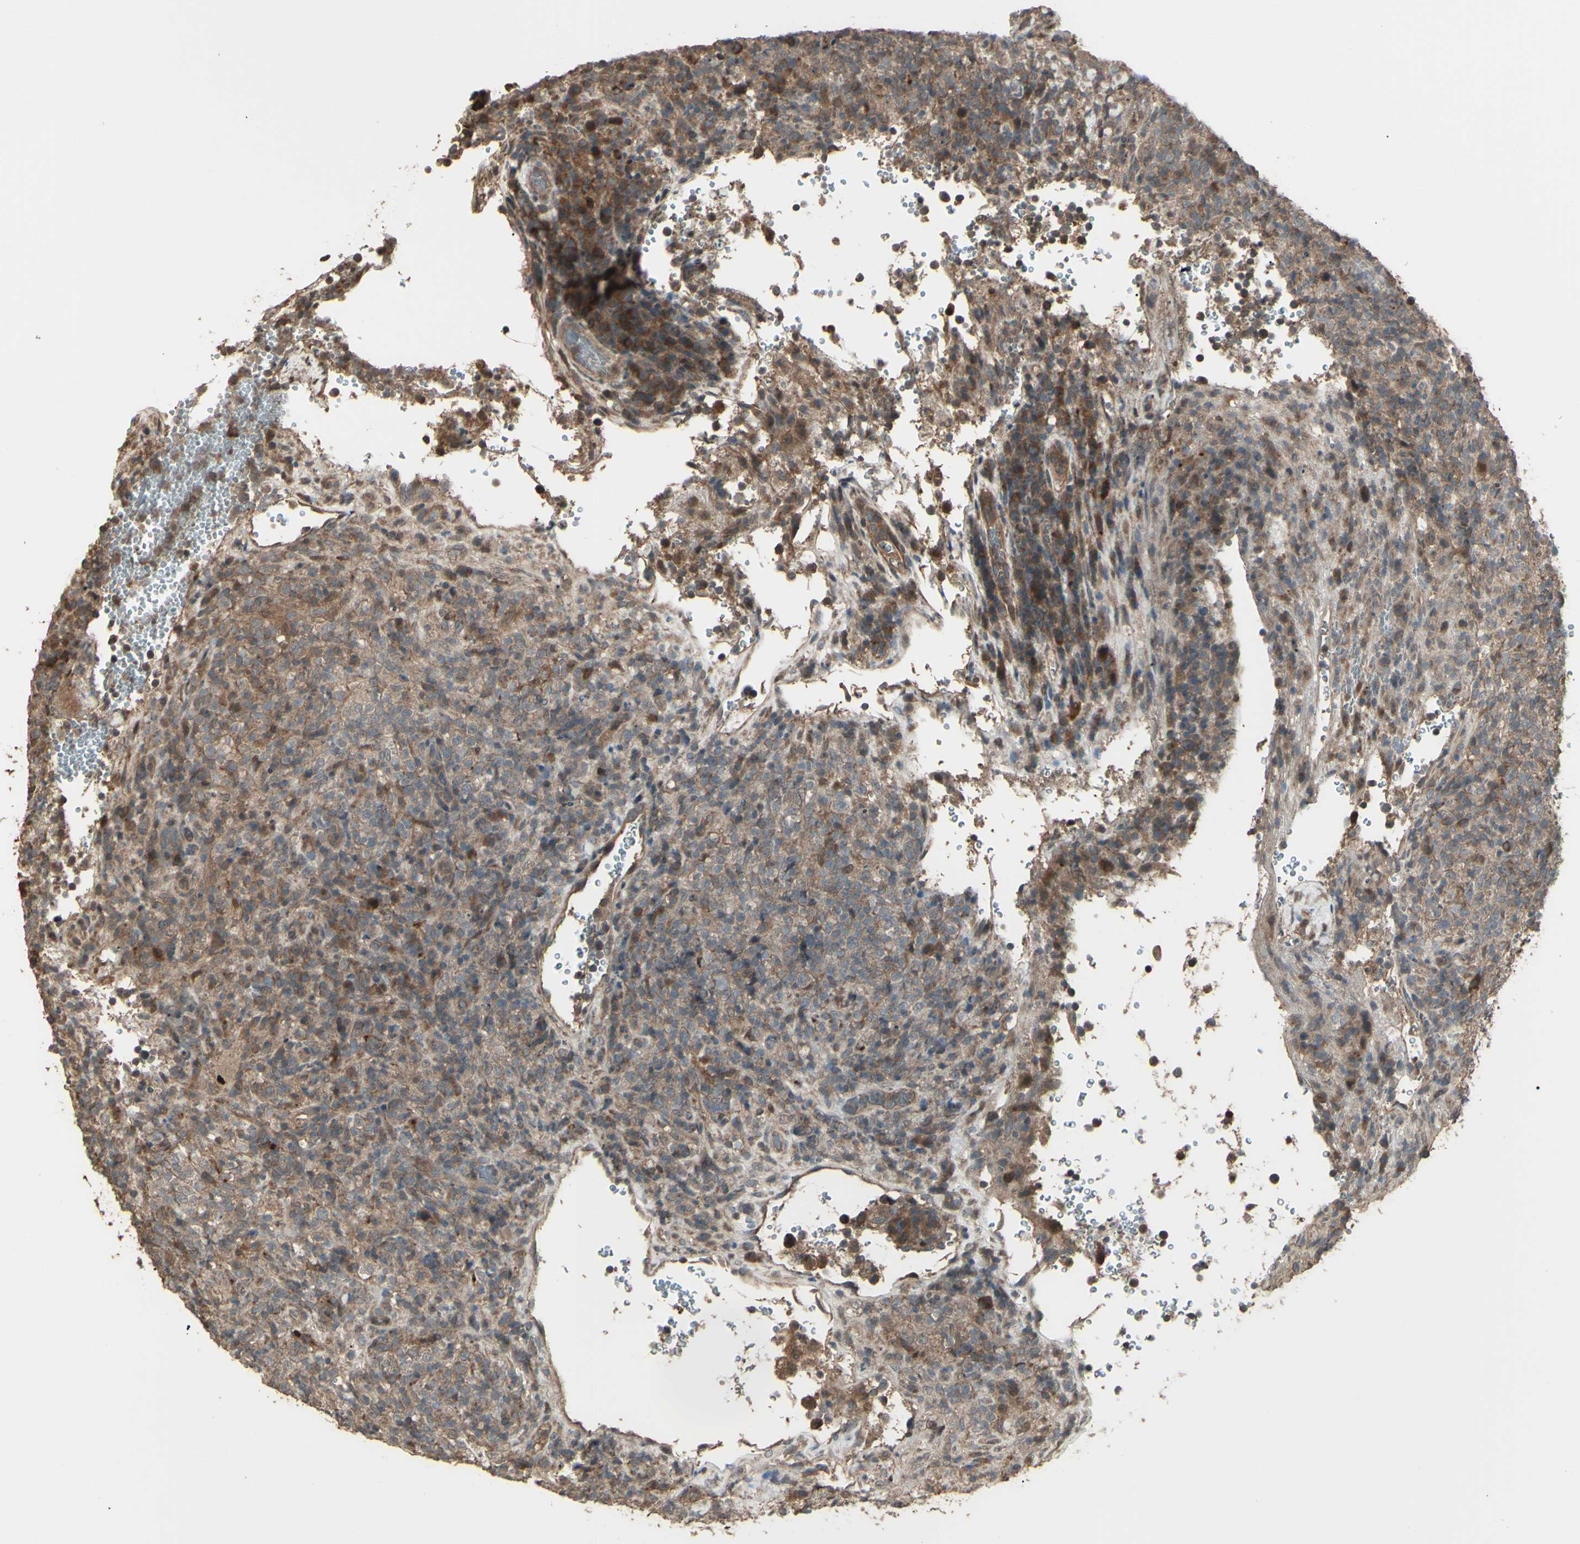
{"staining": {"intensity": "weak", "quantity": ">75%", "location": "cytoplasmic/membranous"}, "tissue": "lymphoma", "cell_type": "Tumor cells", "image_type": "cancer", "snomed": [{"axis": "morphology", "description": "Malignant lymphoma, non-Hodgkin's type, High grade"}, {"axis": "topography", "description": "Lymph node"}], "caption": "IHC micrograph of human malignant lymphoma, non-Hodgkin's type (high-grade) stained for a protein (brown), which displays low levels of weak cytoplasmic/membranous positivity in about >75% of tumor cells.", "gene": "GNAS", "patient": {"sex": "female", "age": 76}}